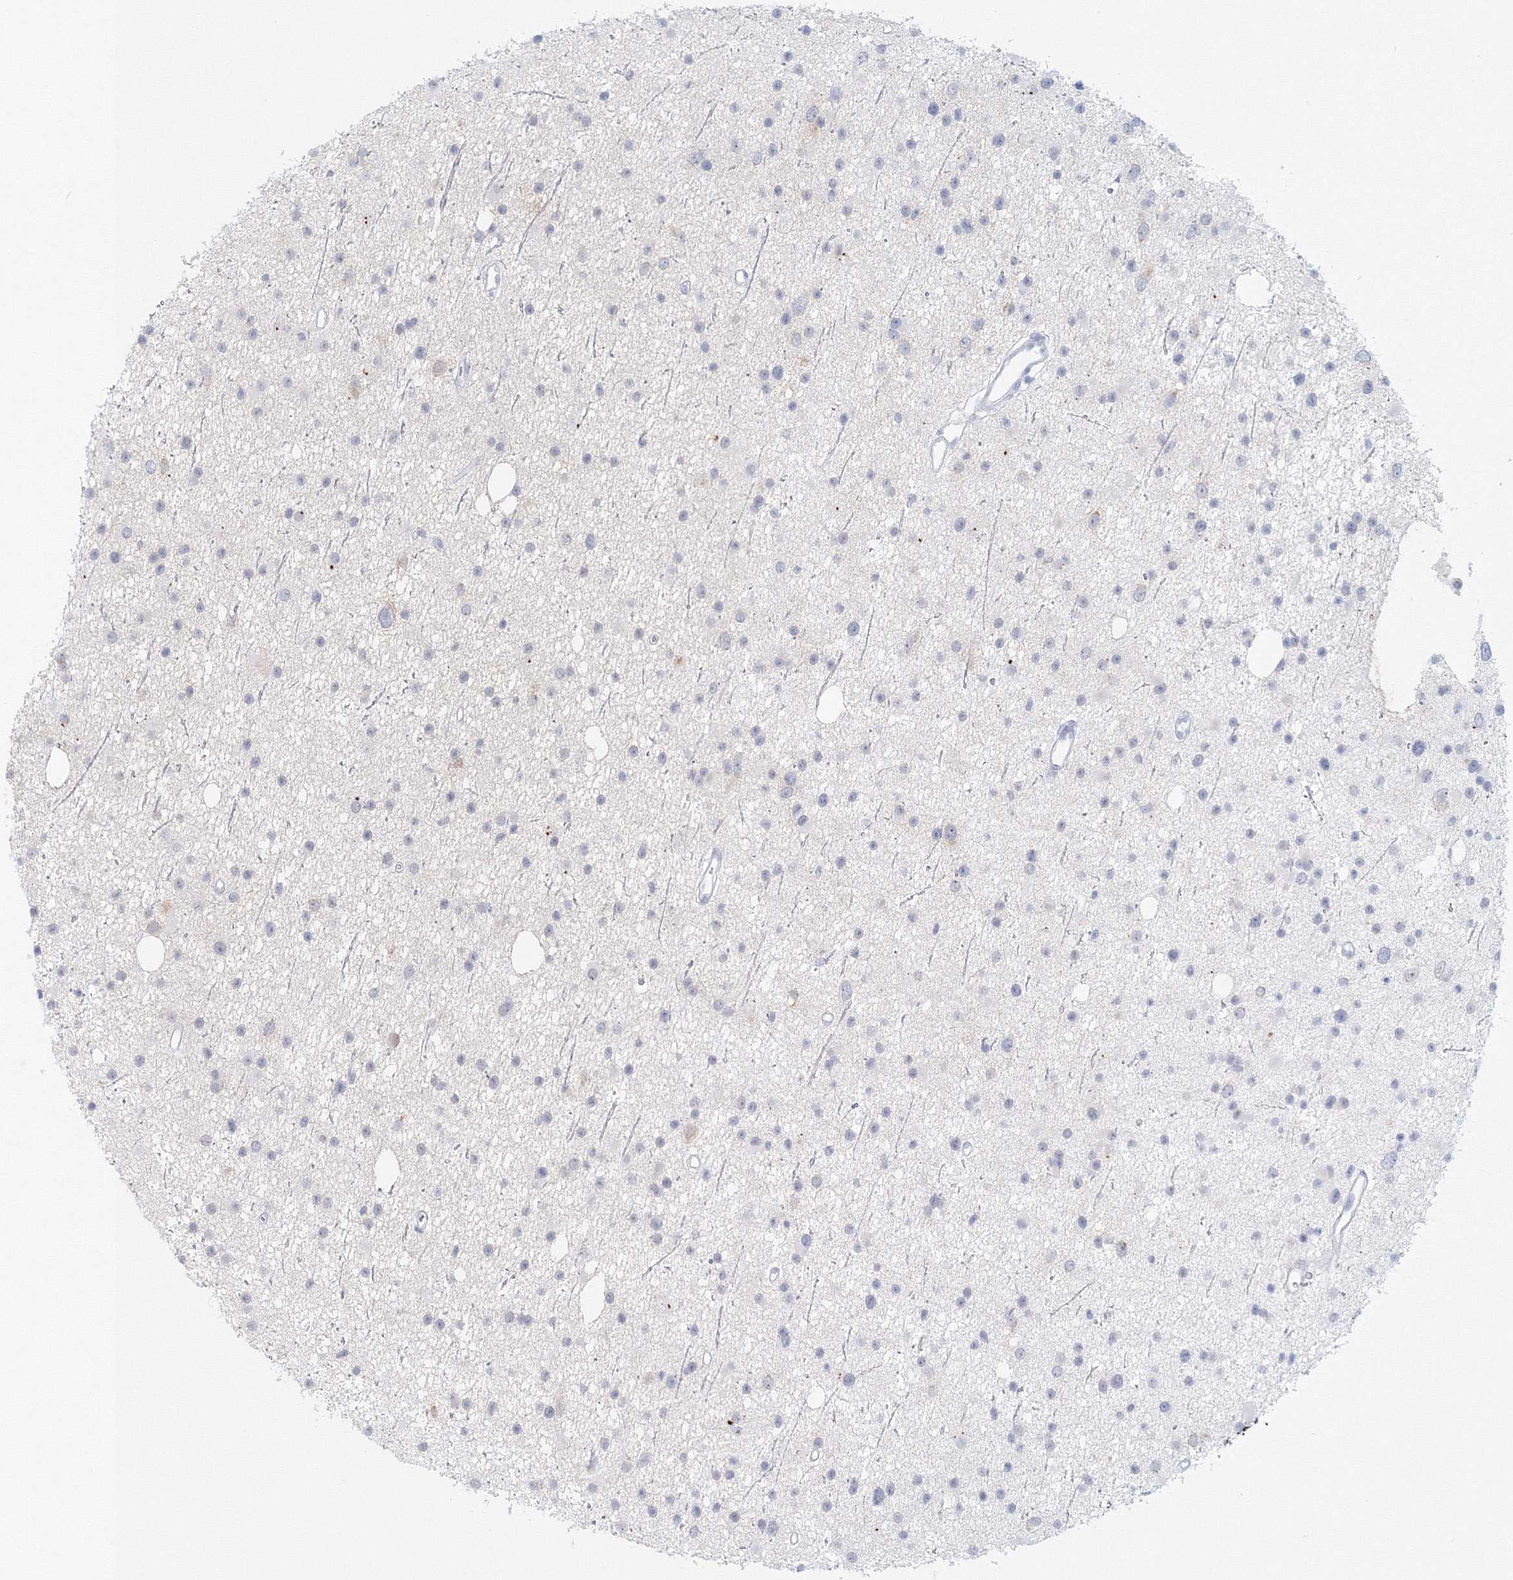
{"staining": {"intensity": "negative", "quantity": "none", "location": "none"}, "tissue": "glioma", "cell_type": "Tumor cells", "image_type": "cancer", "snomed": [{"axis": "morphology", "description": "Glioma, malignant, Low grade"}, {"axis": "topography", "description": "Cerebral cortex"}], "caption": "DAB immunohistochemical staining of human glioma shows no significant staining in tumor cells.", "gene": "VSIG1", "patient": {"sex": "female", "age": 39}}